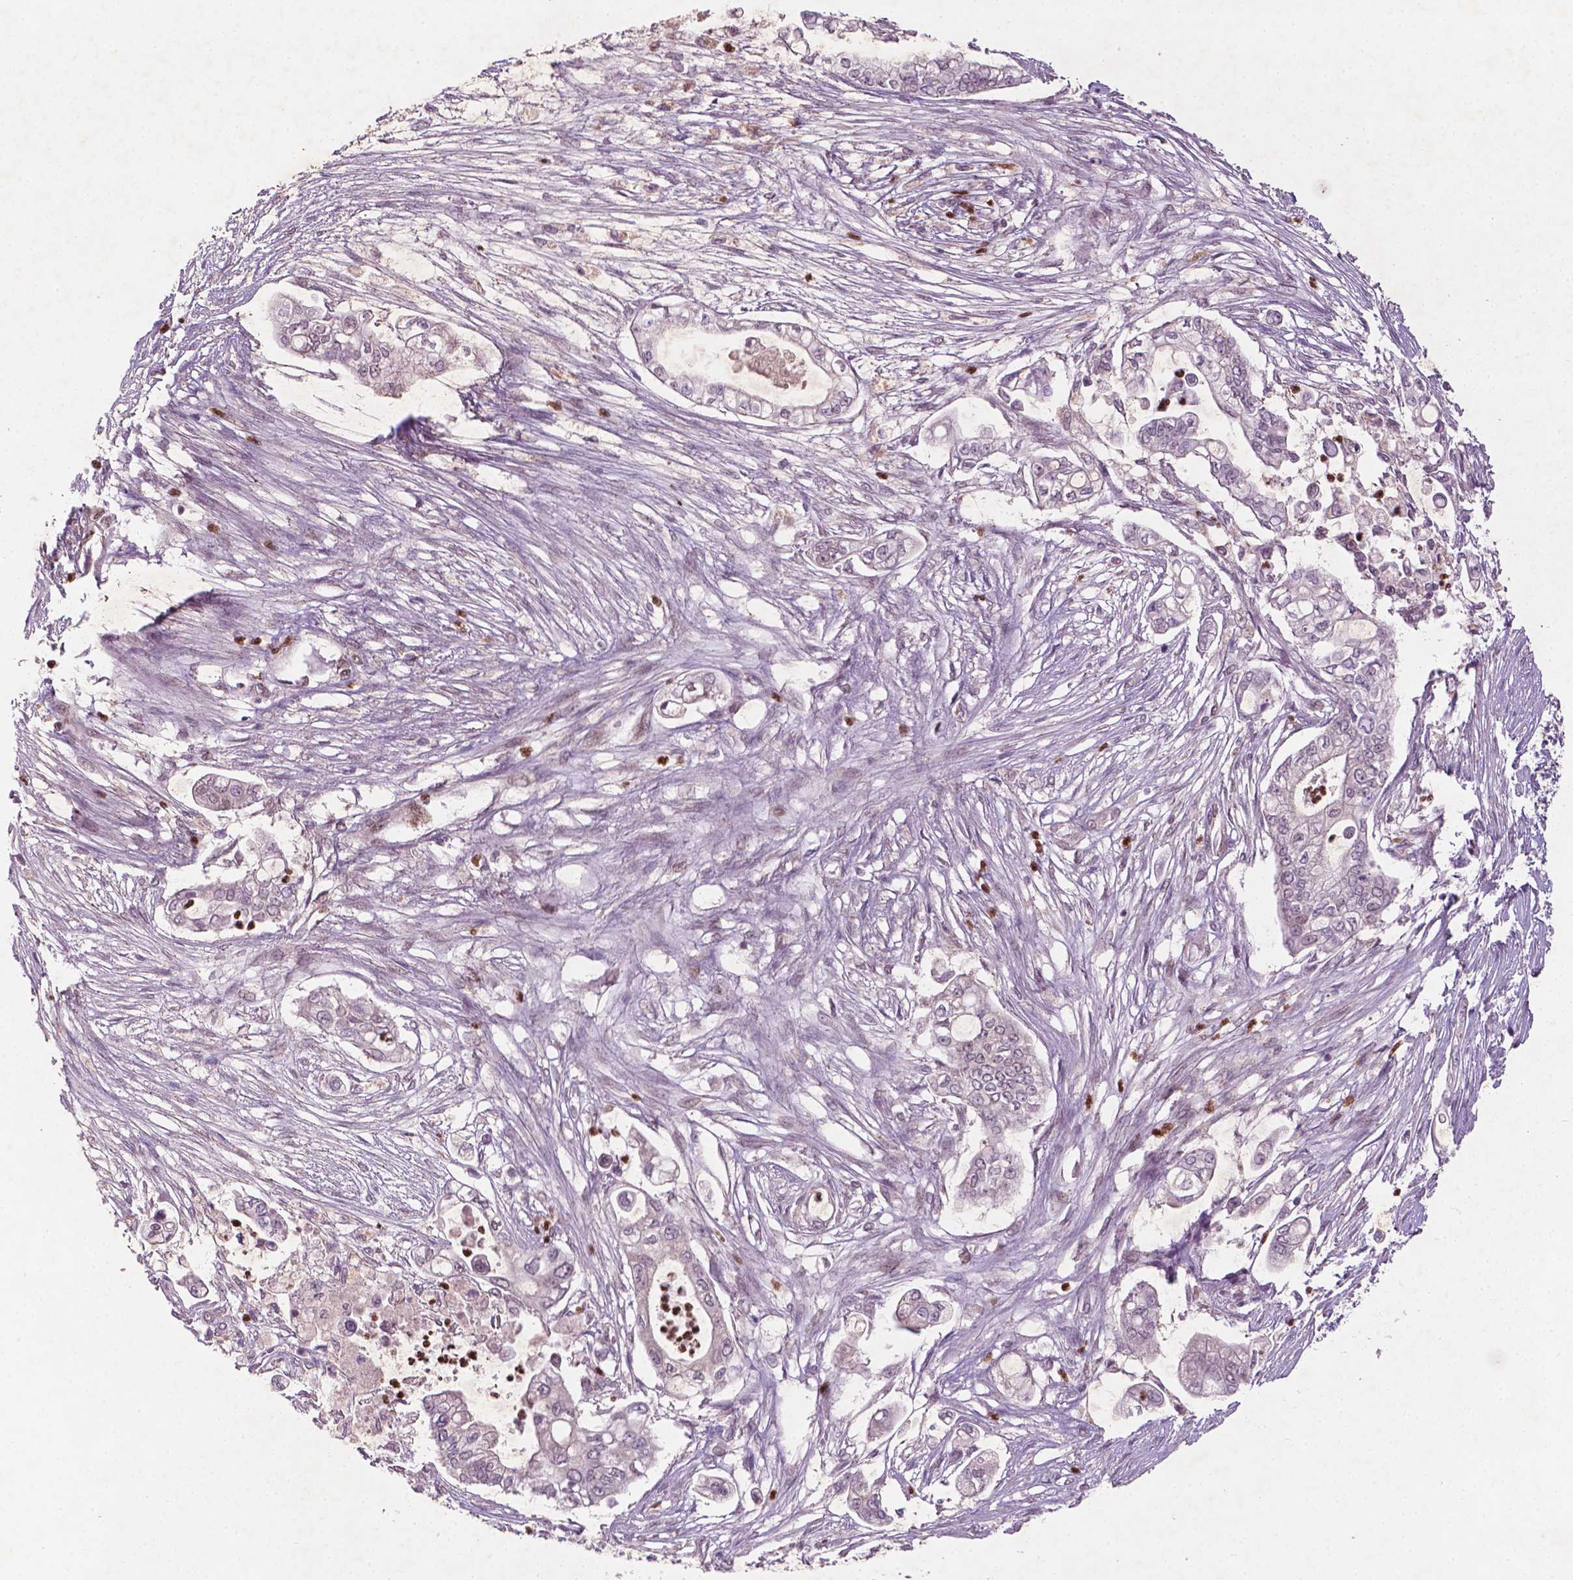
{"staining": {"intensity": "negative", "quantity": "none", "location": "none"}, "tissue": "pancreatic cancer", "cell_type": "Tumor cells", "image_type": "cancer", "snomed": [{"axis": "morphology", "description": "Adenocarcinoma, NOS"}, {"axis": "topography", "description": "Pancreas"}], "caption": "Tumor cells show no significant protein expression in pancreatic cancer.", "gene": "NFAT5", "patient": {"sex": "female", "age": 69}}